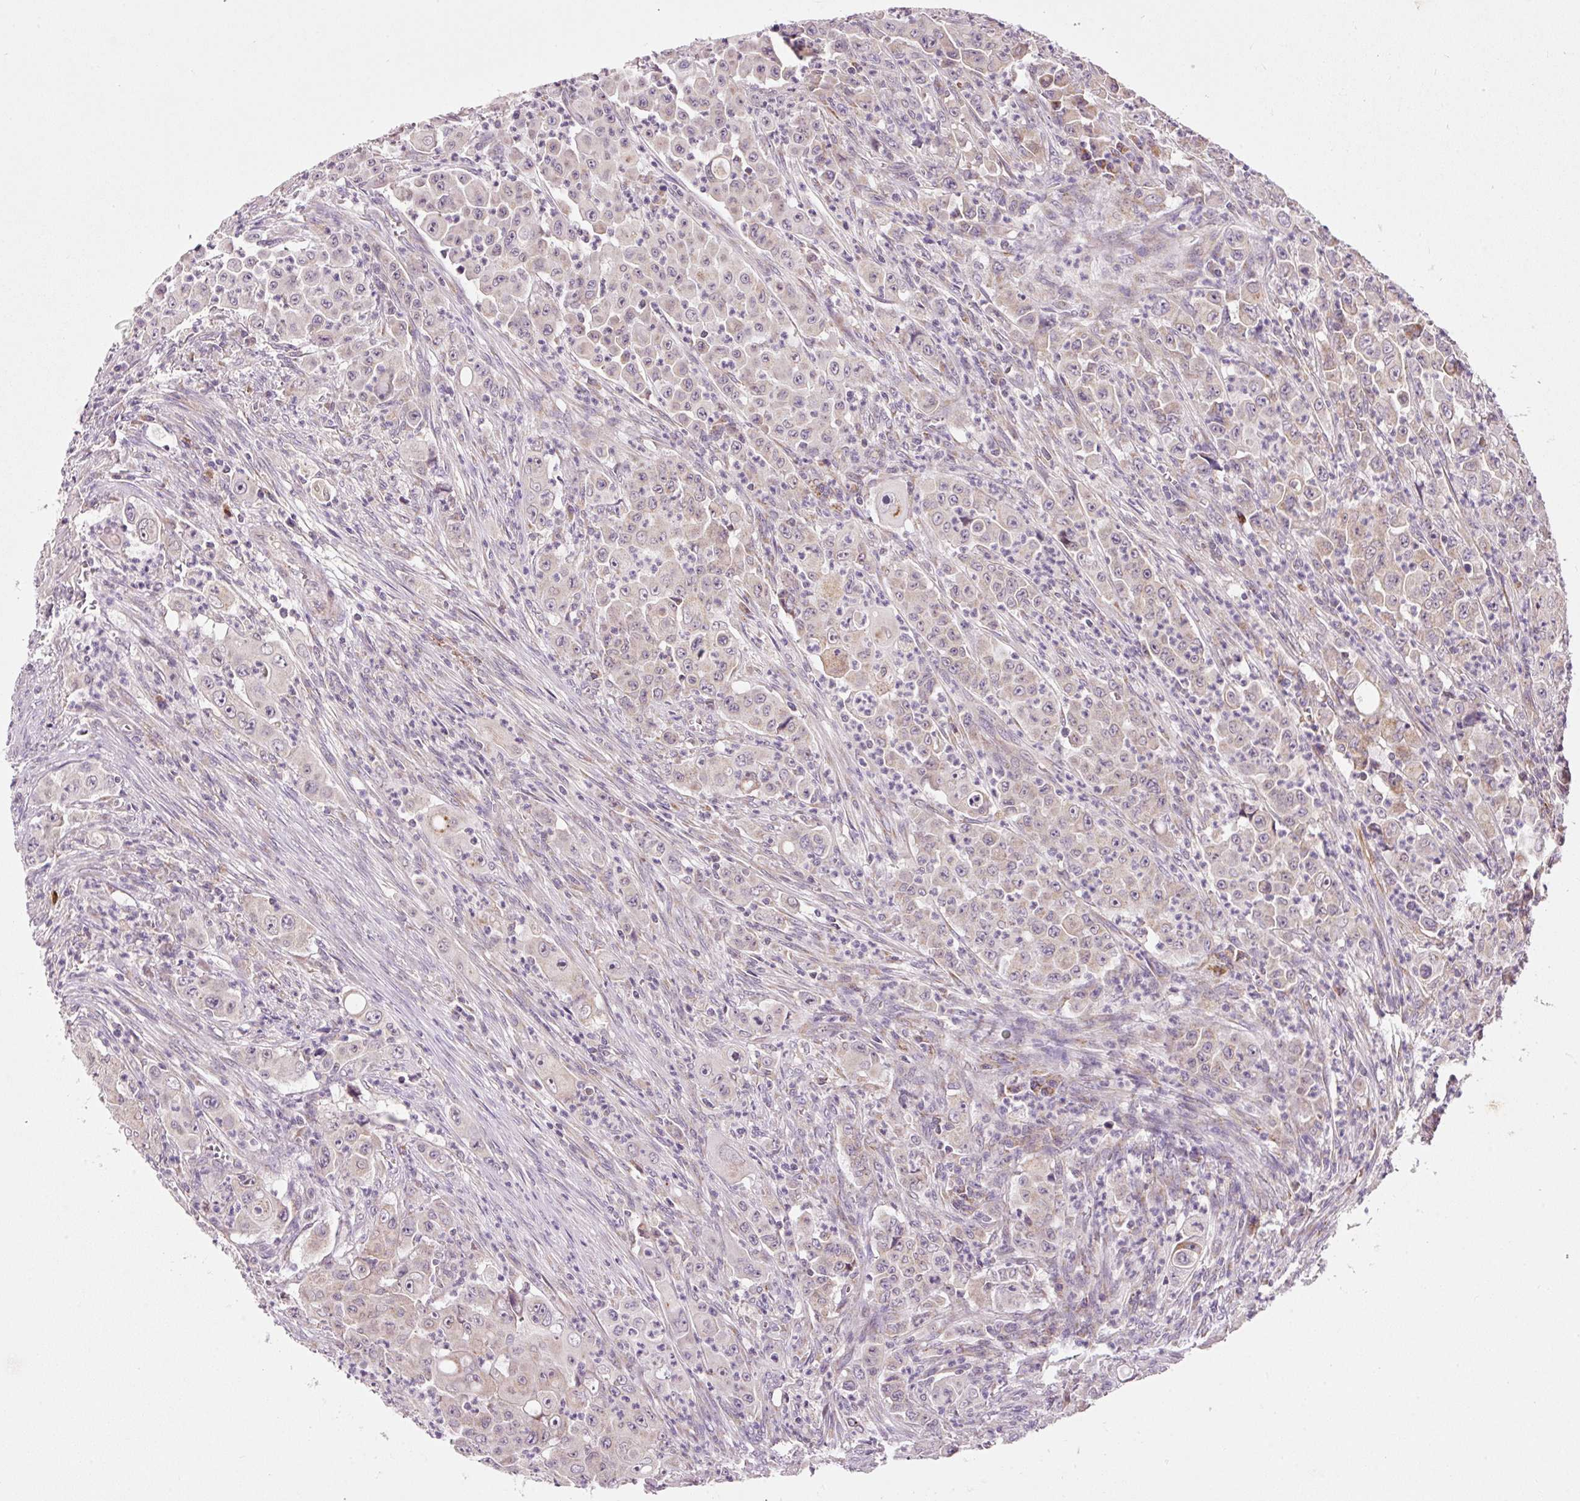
{"staining": {"intensity": "negative", "quantity": "none", "location": "none"}, "tissue": "colorectal cancer", "cell_type": "Tumor cells", "image_type": "cancer", "snomed": [{"axis": "morphology", "description": "Adenocarcinoma, NOS"}, {"axis": "topography", "description": "Colon"}], "caption": "Tumor cells show no significant protein expression in colorectal adenocarcinoma. (DAB (3,3'-diaminobenzidine) immunohistochemistry (IHC) with hematoxylin counter stain).", "gene": "FAM78B", "patient": {"sex": "male", "age": 51}}